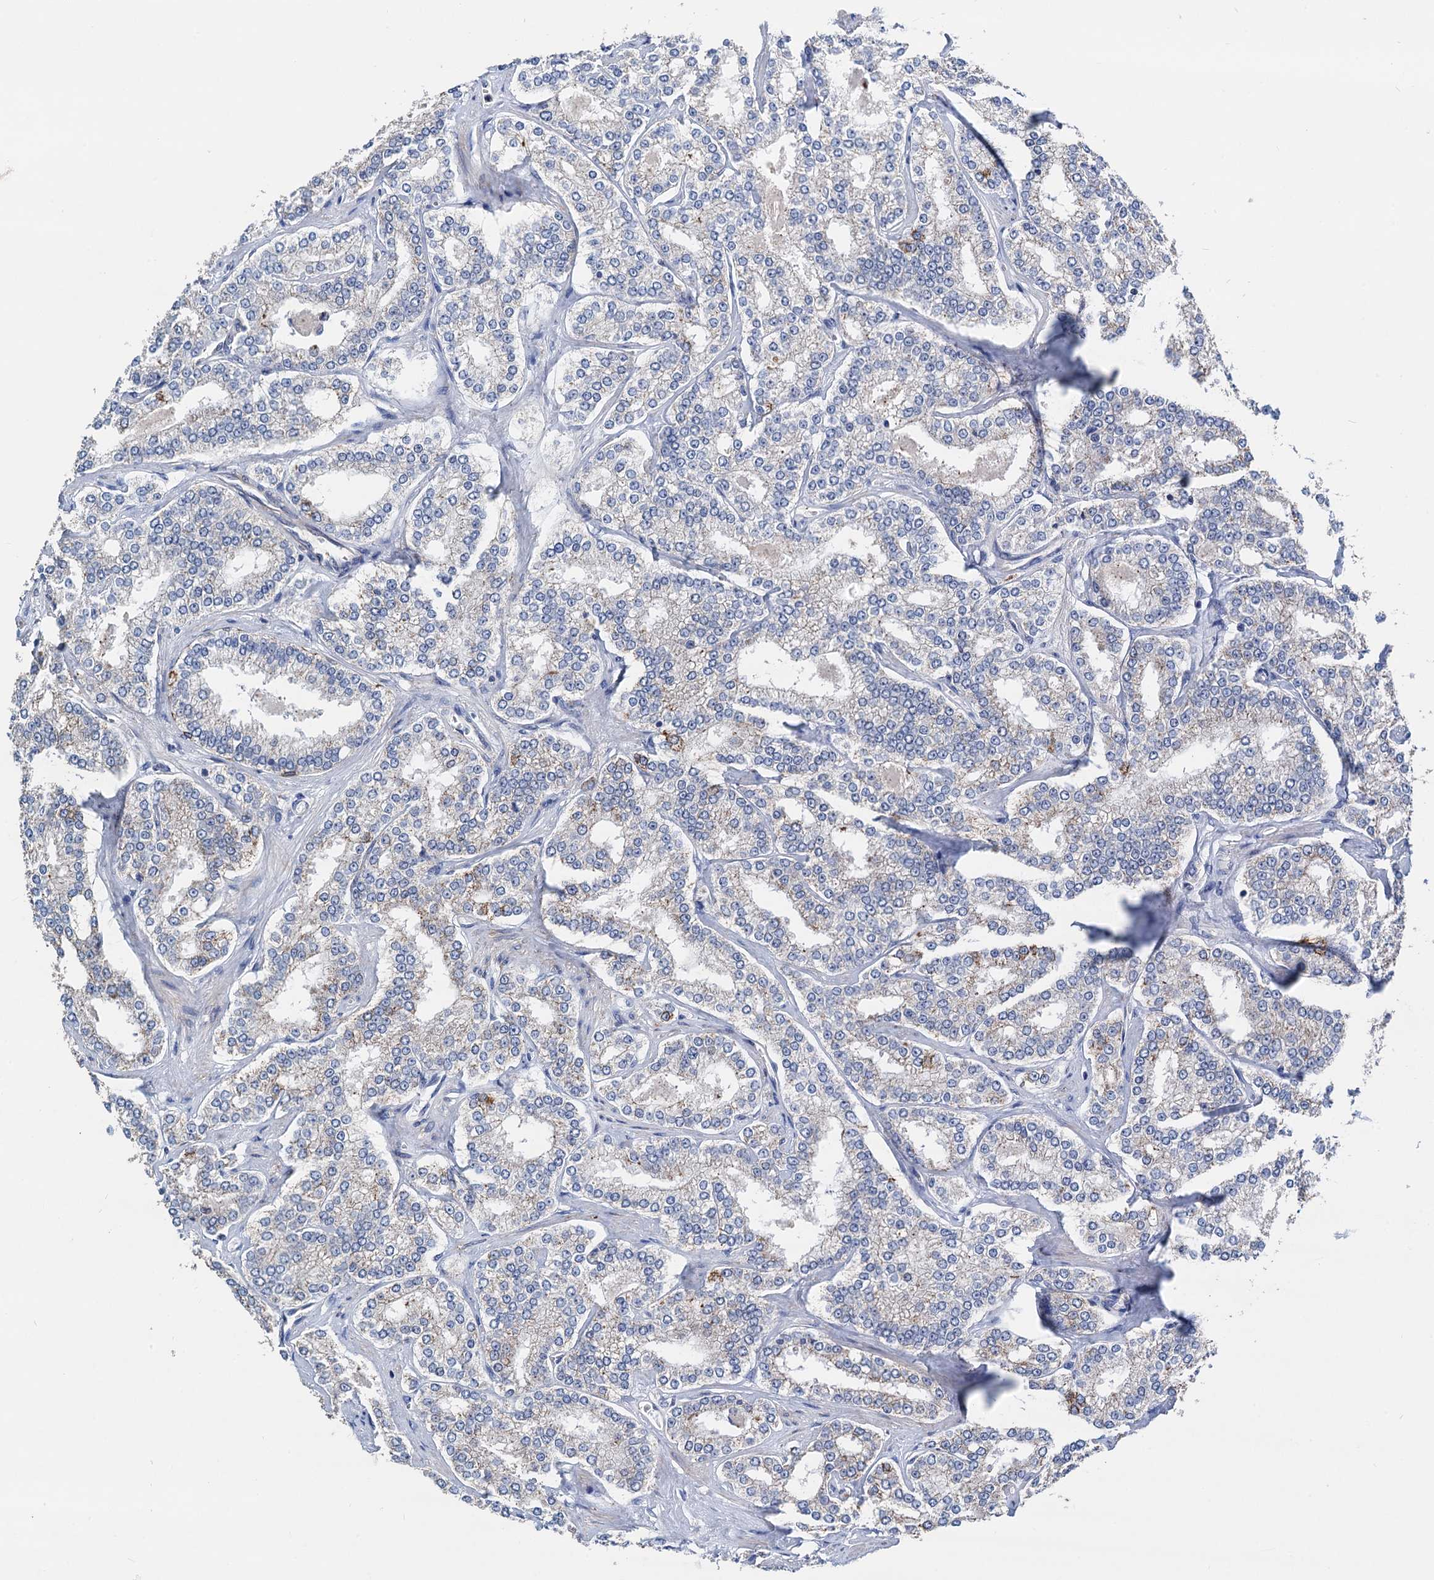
{"staining": {"intensity": "weak", "quantity": "<25%", "location": "cytoplasmic/membranous"}, "tissue": "prostate cancer", "cell_type": "Tumor cells", "image_type": "cancer", "snomed": [{"axis": "morphology", "description": "Normal tissue, NOS"}, {"axis": "morphology", "description": "Adenocarcinoma, High grade"}, {"axis": "topography", "description": "Prostate"}], "caption": "The micrograph shows no significant staining in tumor cells of prostate high-grade adenocarcinoma. (DAB (3,3'-diaminobenzidine) immunohistochemistry, high magnification).", "gene": "DGLUCY", "patient": {"sex": "male", "age": 83}}